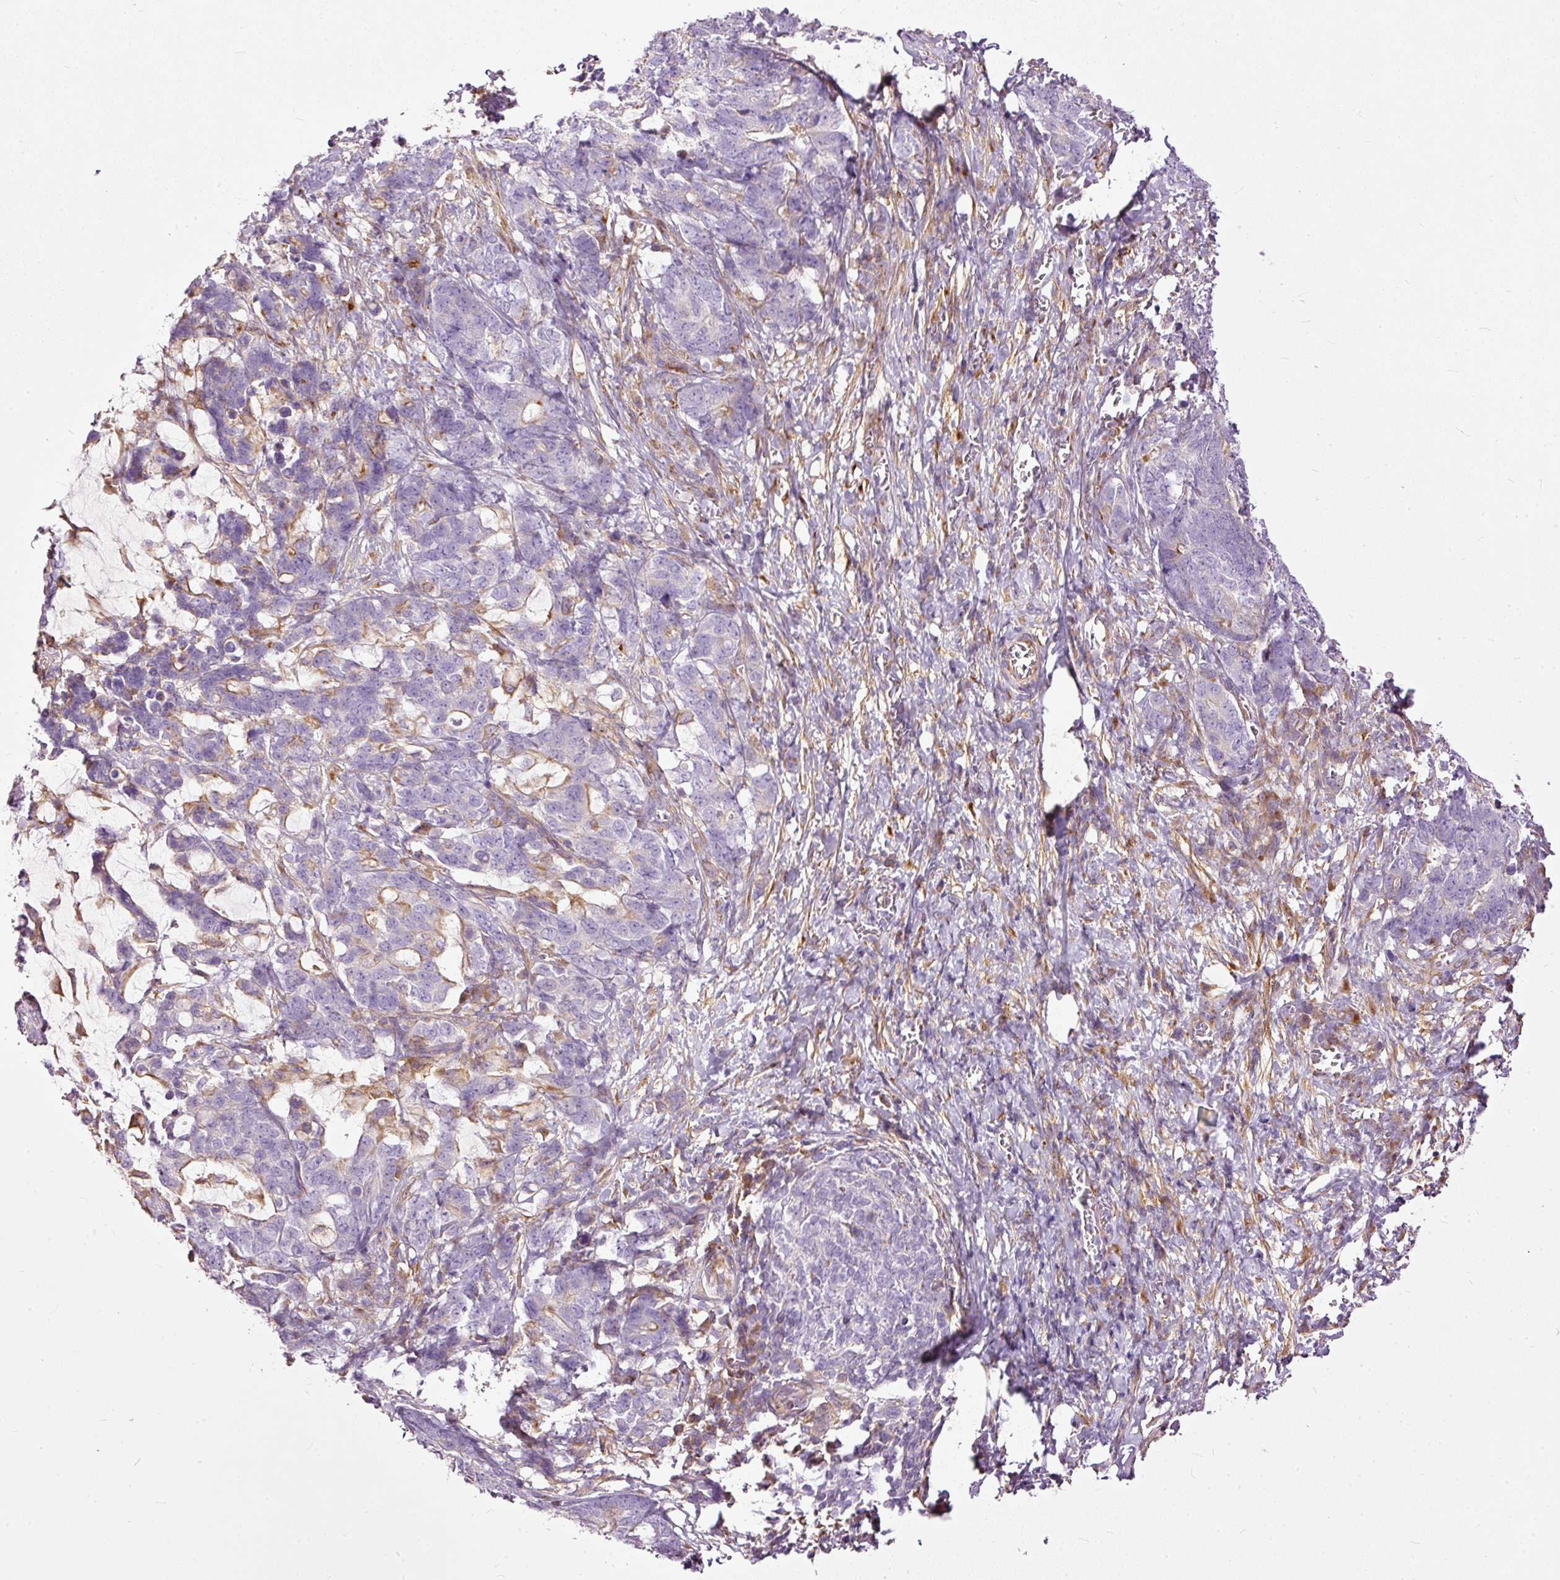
{"staining": {"intensity": "negative", "quantity": "none", "location": "none"}, "tissue": "stomach cancer", "cell_type": "Tumor cells", "image_type": "cancer", "snomed": [{"axis": "morphology", "description": "Normal tissue, NOS"}, {"axis": "morphology", "description": "Adenocarcinoma, NOS"}, {"axis": "topography", "description": "Stomach"}], "caption": "Immunohistochemical staining of adenocarcinoma (stomach) shows no significant expression in tumor cells.", "gene": "PAQR9", "patient": {"sex": "female", "age": 64}}